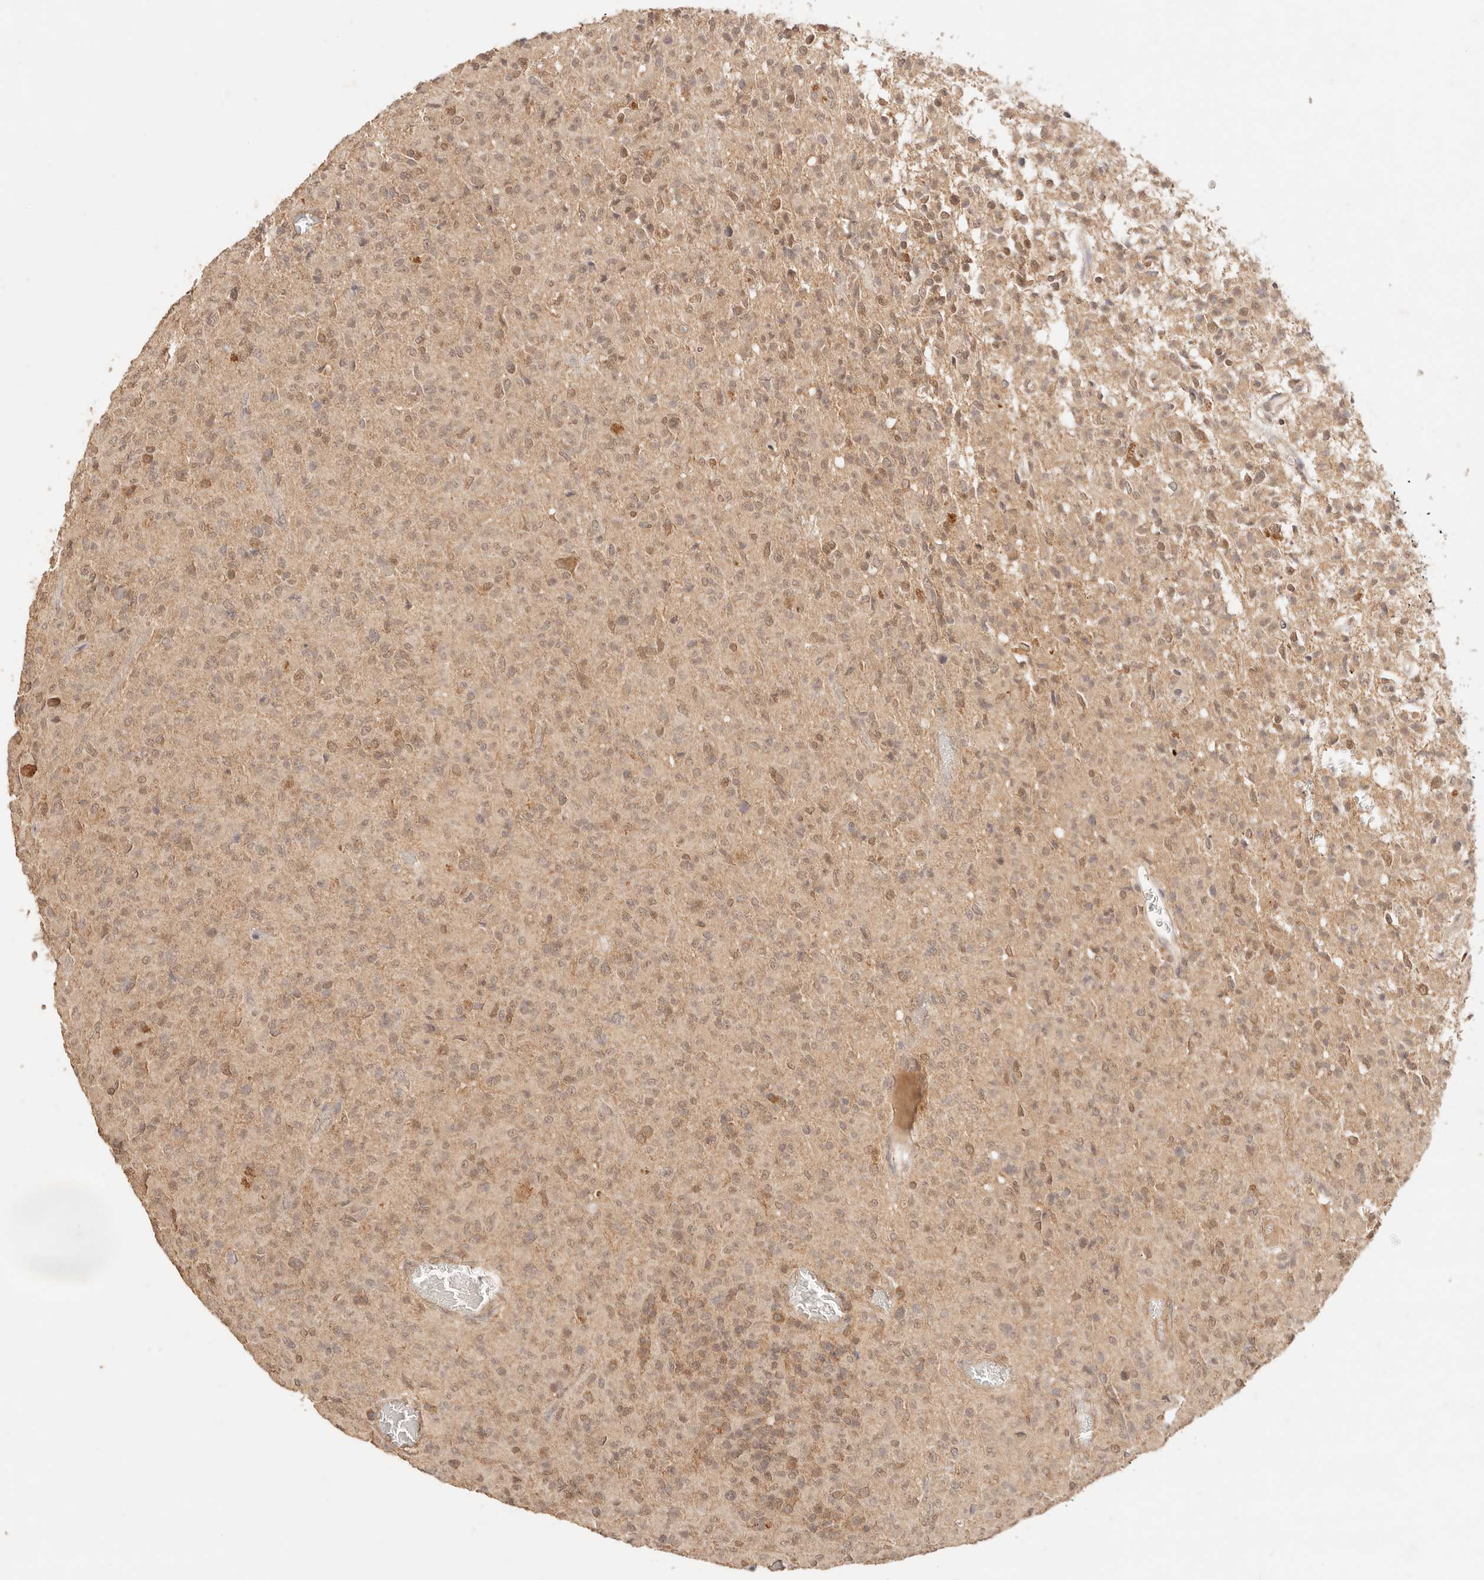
{"staining": {"intensity": "moderate", "quantity": ">75%", "location": "cytoplasmic/membranous,nuclear"}, "tissue": "glioma", "cell_type": "Tumor cells", "image_type": "cancer", "snomed": [{"axis": "morphology", "description": "Glioma, malignant, High grade"}, {"axis": "topography", "description": "Brain"}], "caption": "Tumor cells display medium levels of moderate cytoplasmic/membranous and nuclear staining in approximately >75% of cells in human malignant glioma (high-grade).", "gene": "TRIM11", "patient": {"sex": "female", "age": 57}}